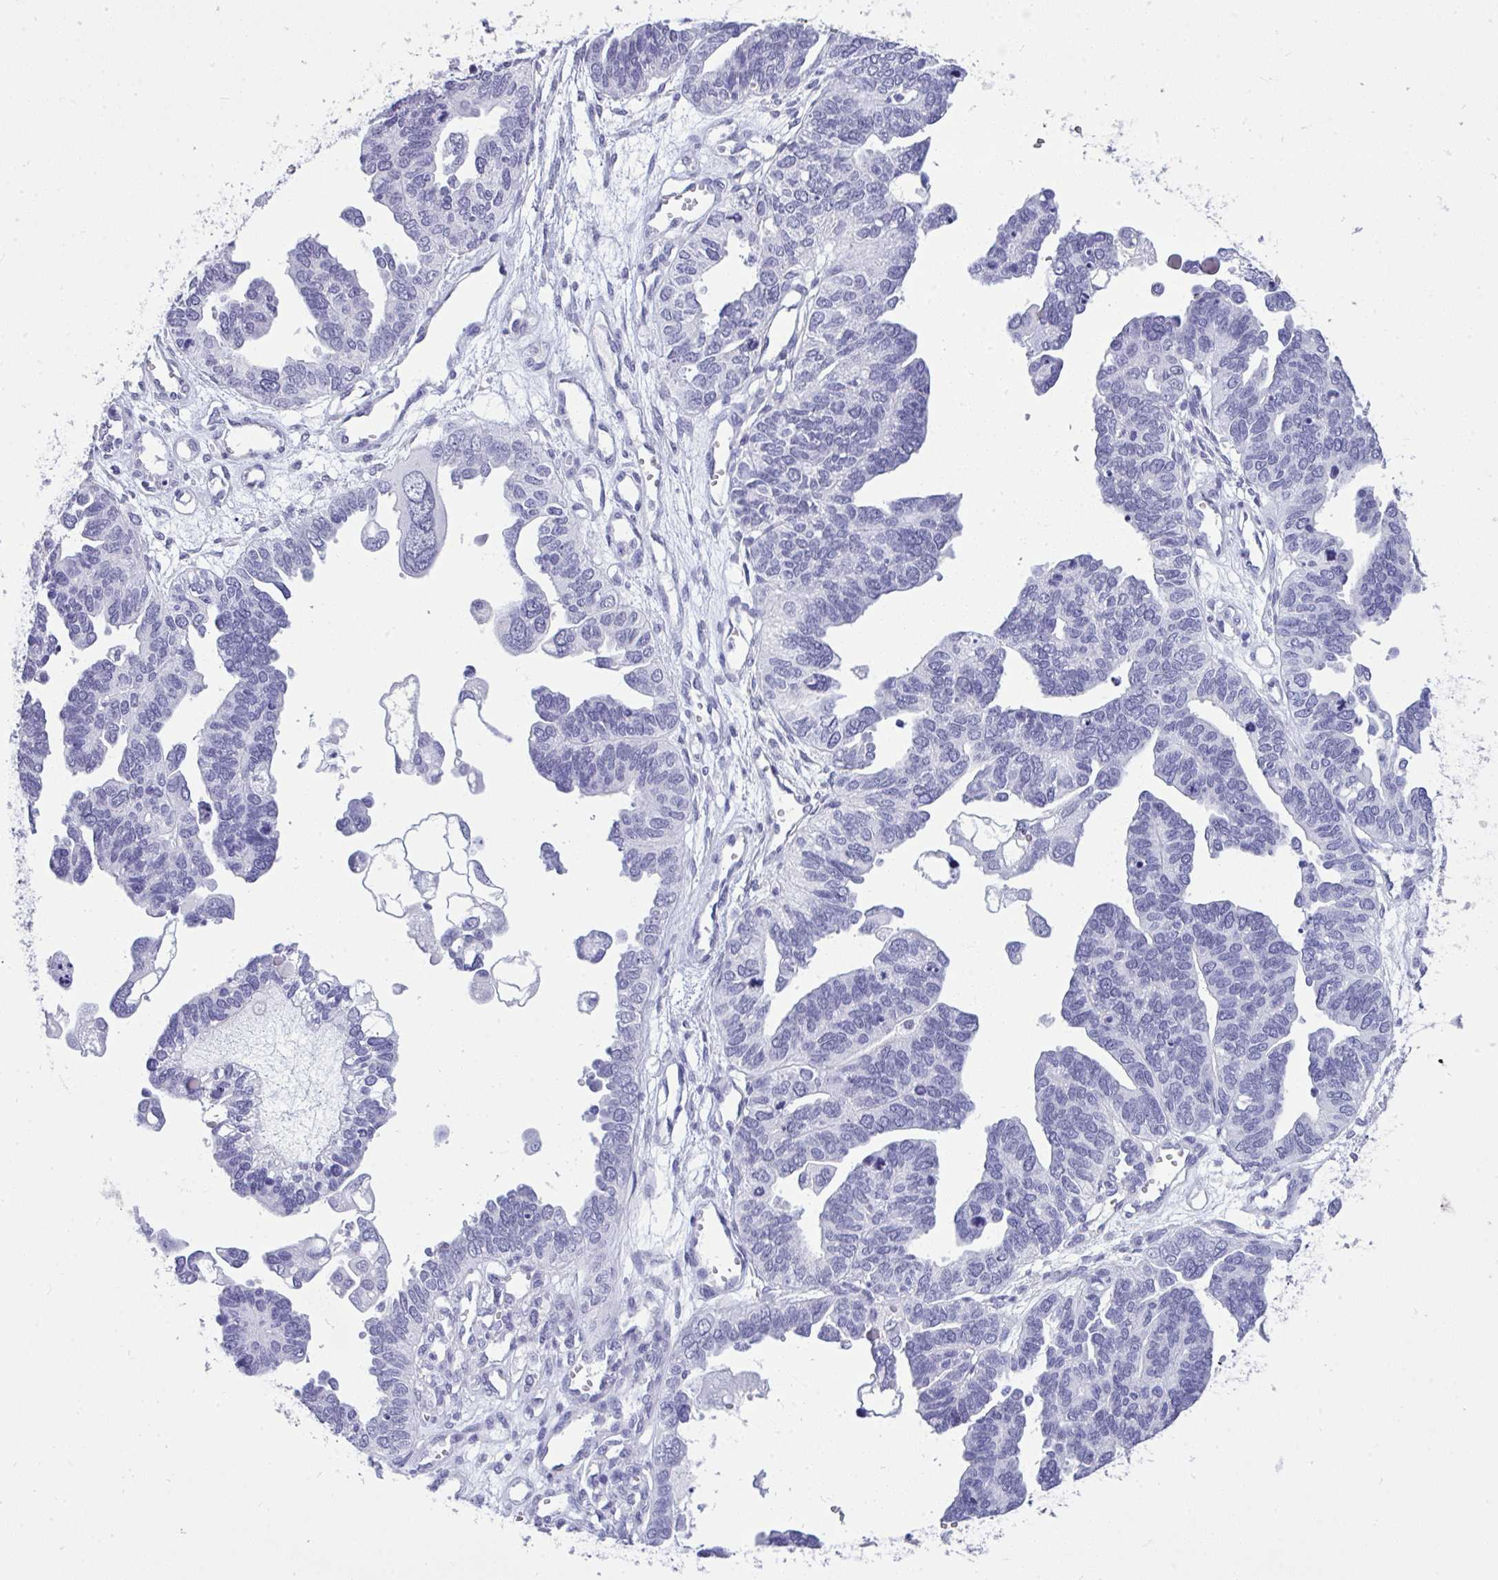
{"staining": {"intensity": "negative", "quantity": "none", "location": "none"}, "tissue": "ovarian cancer", "cell_type": "Tumor cells", "image_type": "cancer", "snomed": [{"axis": "morphology", "description": "Cystadenocarcinoma, serous, NOS"}, {"axis": "topography", "description": "Ovary"}], "caption": "IHC of ovarian cancer (serous cystadenocarcinoma) displays no positivity in tumor cells.", "gene": "PRM2", "patient": {"sex": "female", "age": 51}}